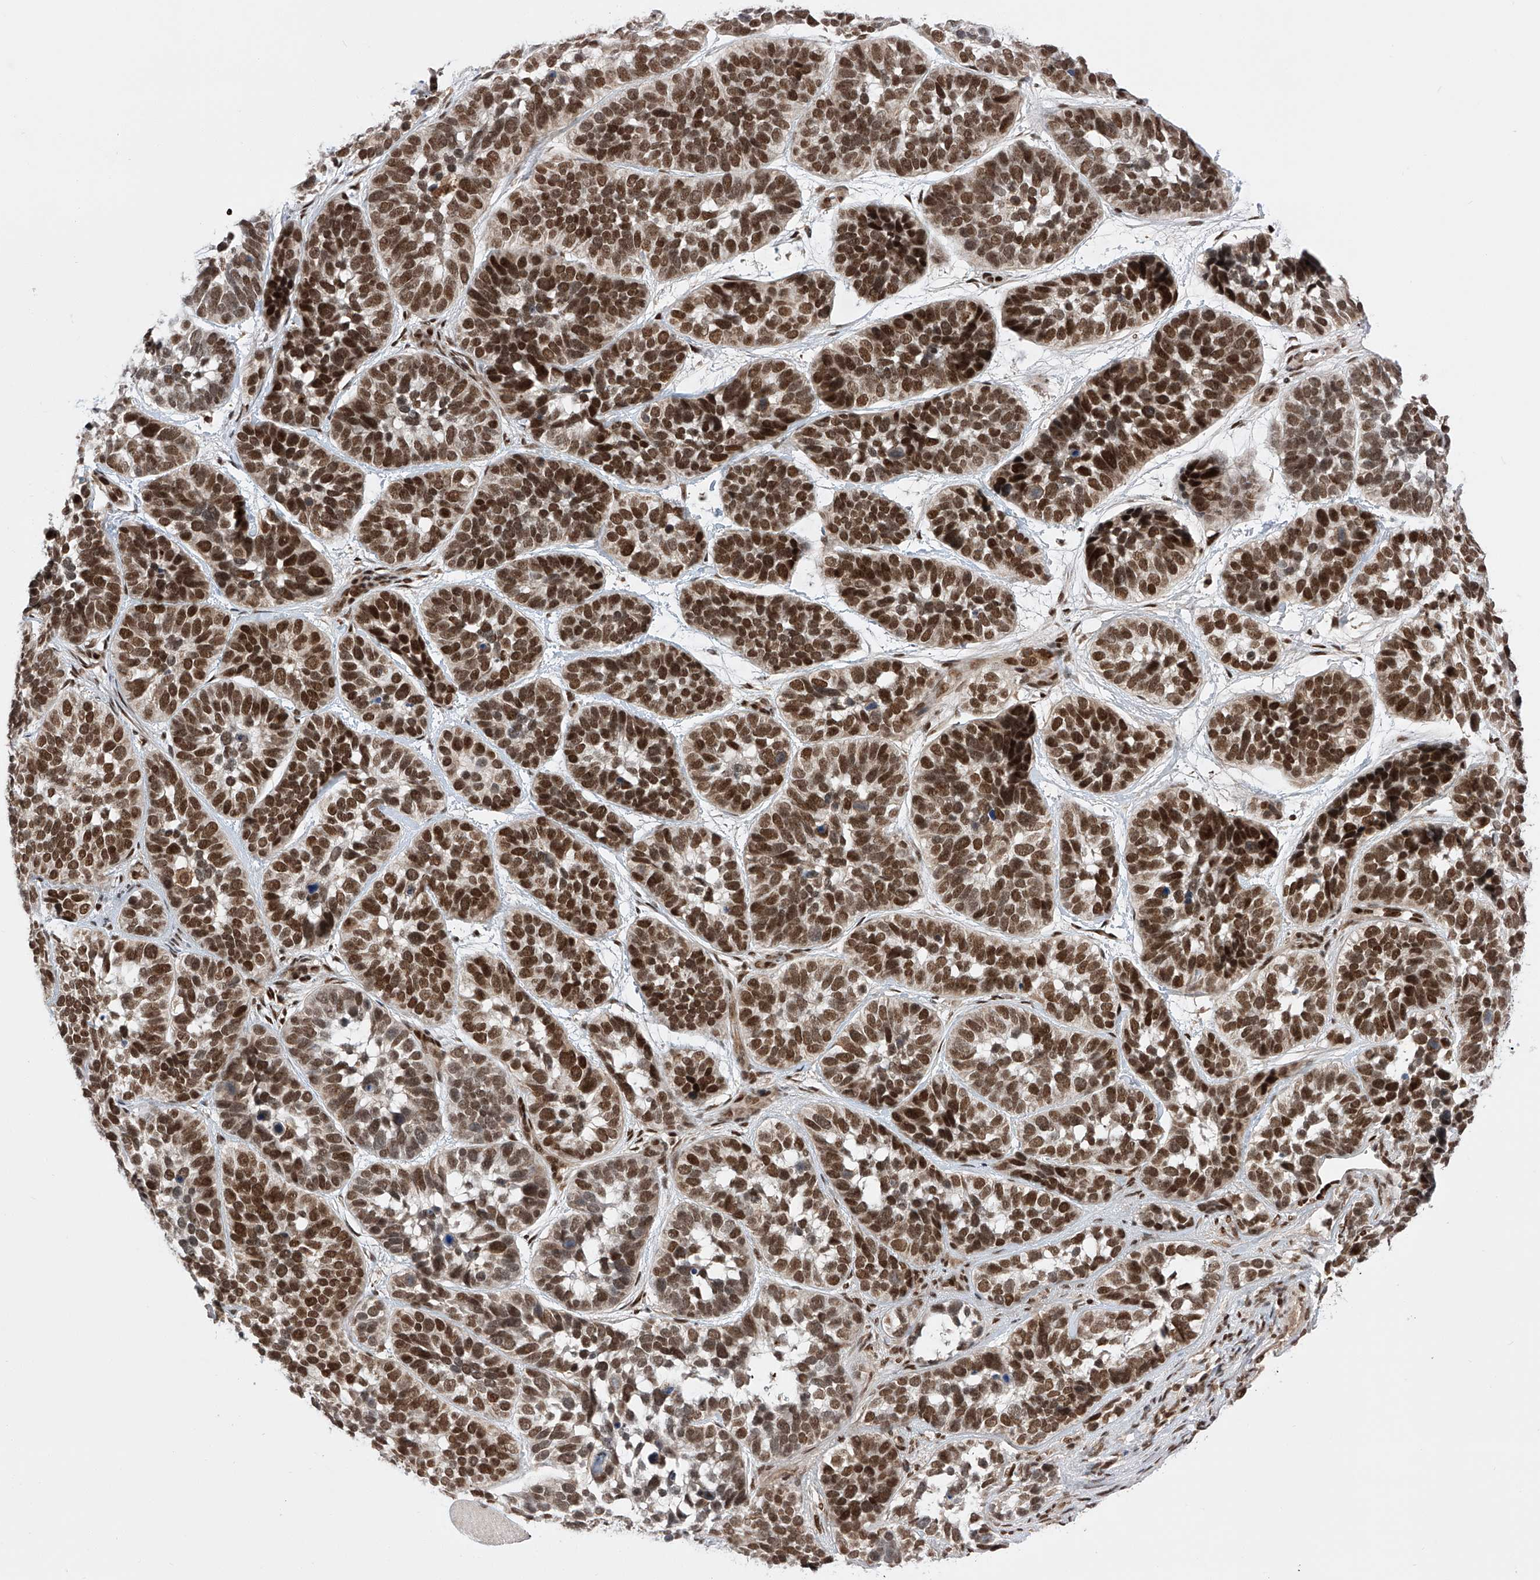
{"staining": {"intensity": "strong", "quantity": ">75%", "location": "nuclear"}, "tissue": "skin cancer", "cell_type": "Tumor cells", "image_type": "cancer", "snomed": [{"axis": "morphology", "description": "Basal cell carcinoma"}, {"axis": "topography", "description": "Skin"}], "caption": "About >75% of tumor cells in human skin cancer (basal cell carcinoma) display strong nuclear protein expression as visualized by brown immunohistochemical staining.", "gene": "ZNF280D", "patient": {"sex": "male", "age": 62}}